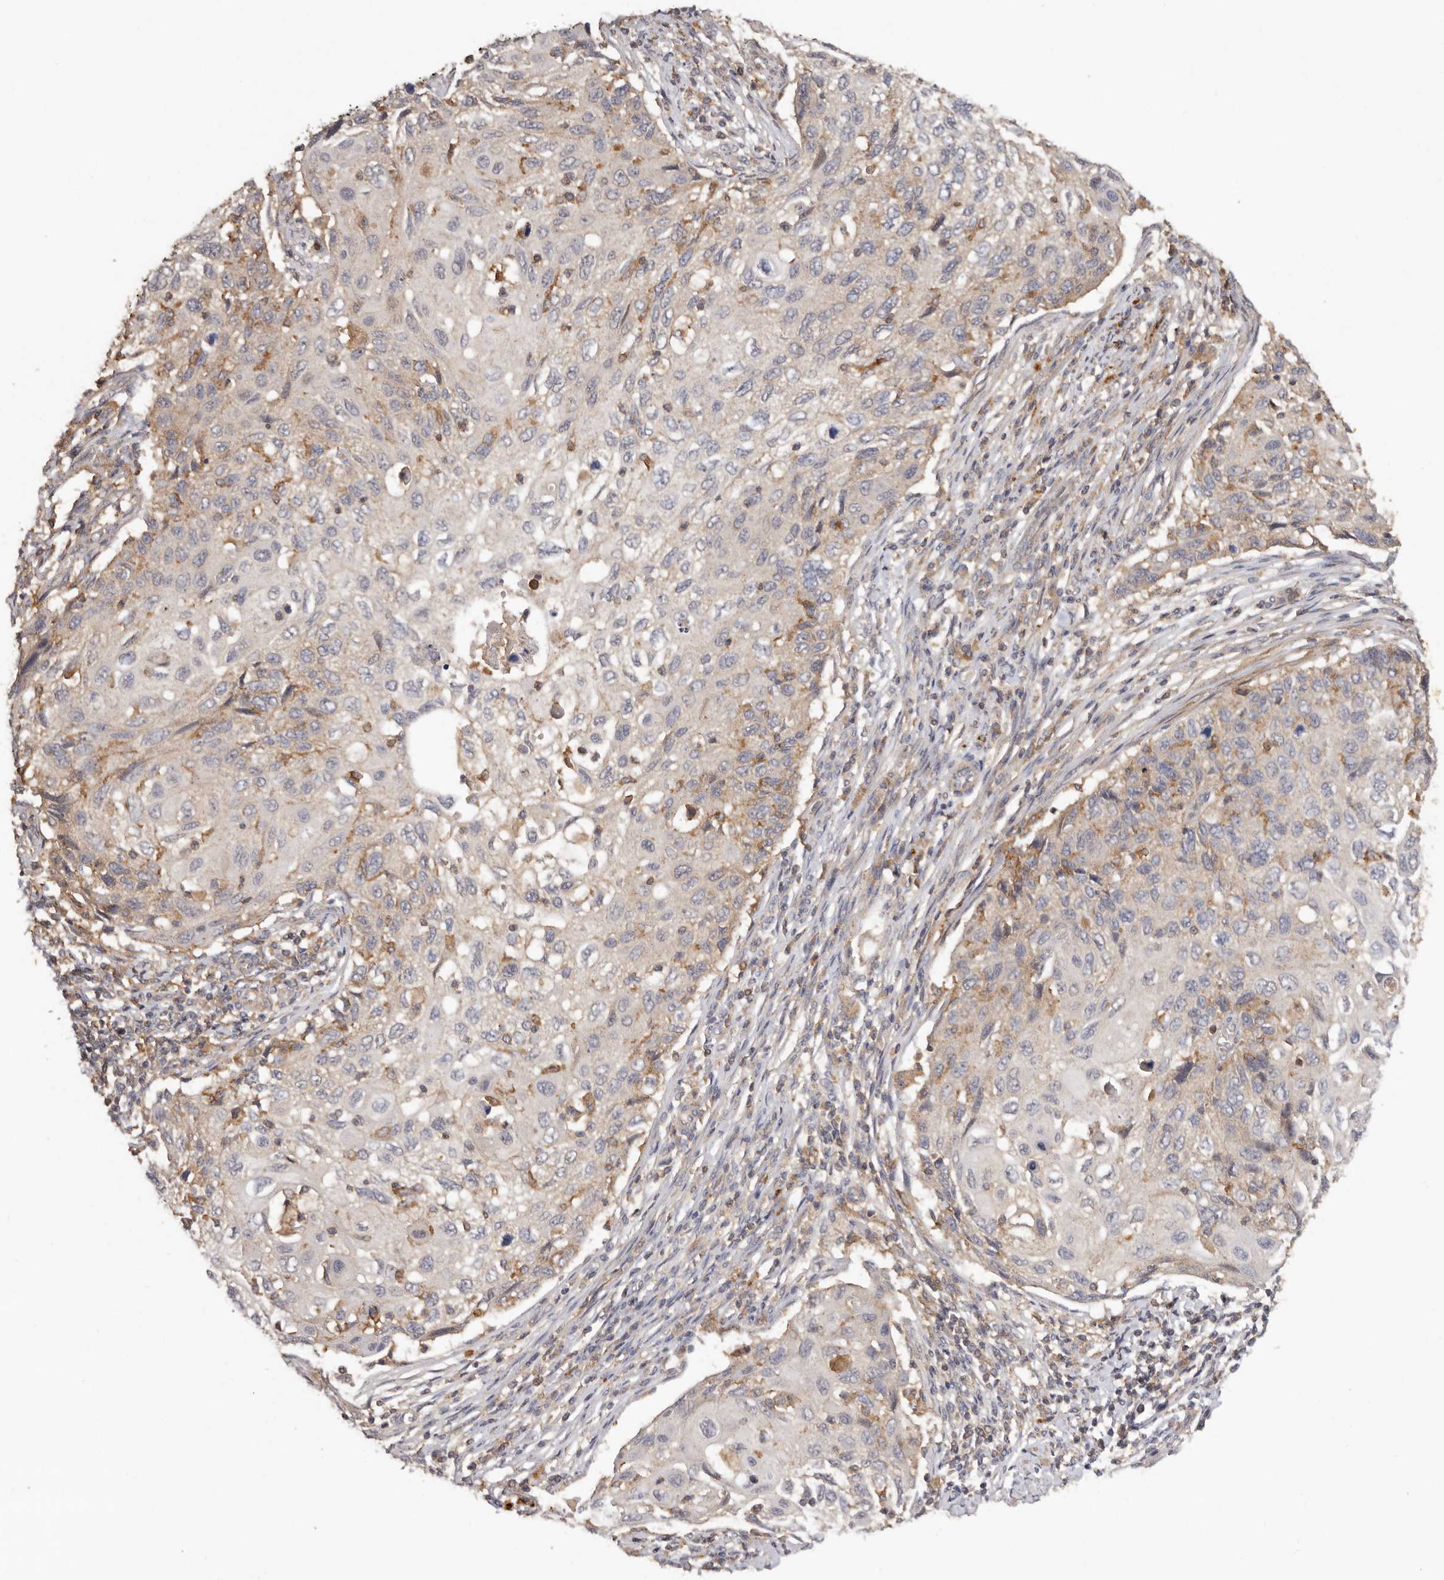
{"staining": {"intensity": "negative", "quantity": "none", "location": "none"}, "tissue": "cervical cancer", "cell_type": "Tumor cells", "image_type": "cancer", "snomed": [{"axis": "morphology", "description": "Squamous cell carcinoma, NOS"}, {"axis": "topography", "description": "Cervix"}], "caption": "The immunohistochemistry (IHC) micrograph has no significant expression in tumor cells of squamous cell carcinoma (cervical) tissue.", "gene": "RWDD1", "patient": {"sex": "female", "age": 70}}